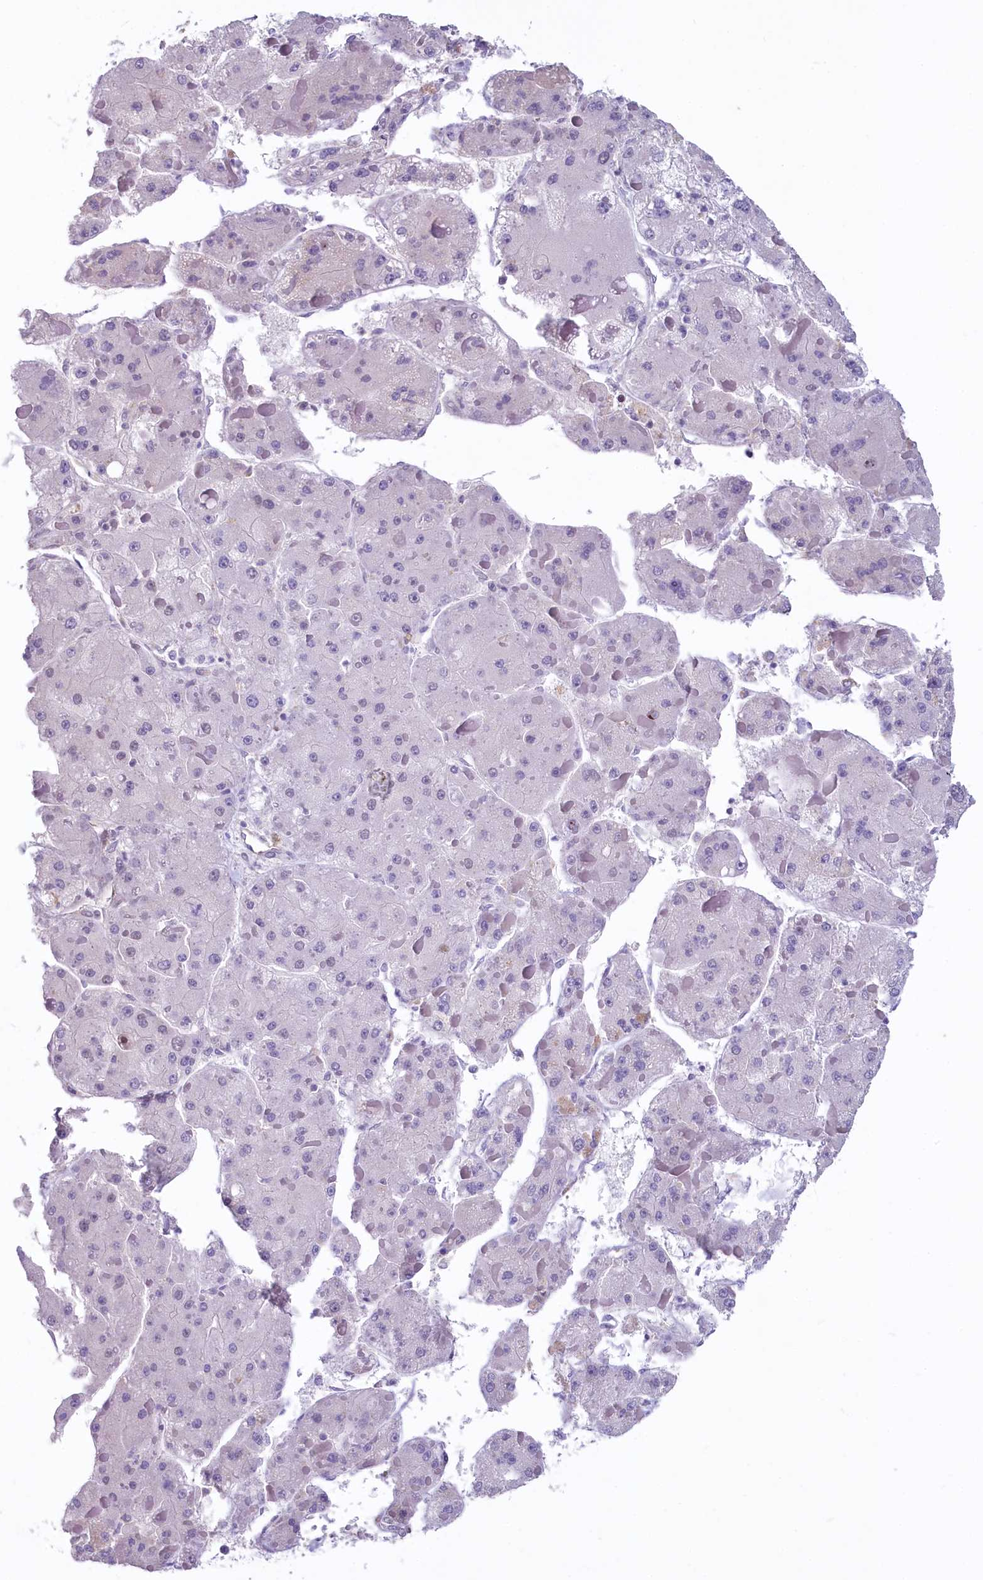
{"staining": {"intensity": "negative", "quantity": "none", "location": "none"}, "tissue": "liver cancer", "cell_type": "Tumor cells", "image_type": "cancer", "snomed": [{"axis": "morphology", "description": "Carcinoma, Hepatocellular, NOS"}, {"axis": "topography", "description": "Liver"}], "caption": "IHC of liver cancer (hepatocellular carcinoma) shows no staining in tumor cells. The staining was performed using DAB to visualize the protein expression in brown, while the nuclei were stained in blue with hematoxylin (Magnification: 20x).", "gene": "PROCR", "patient": {"sex": "female", "age": 73}}